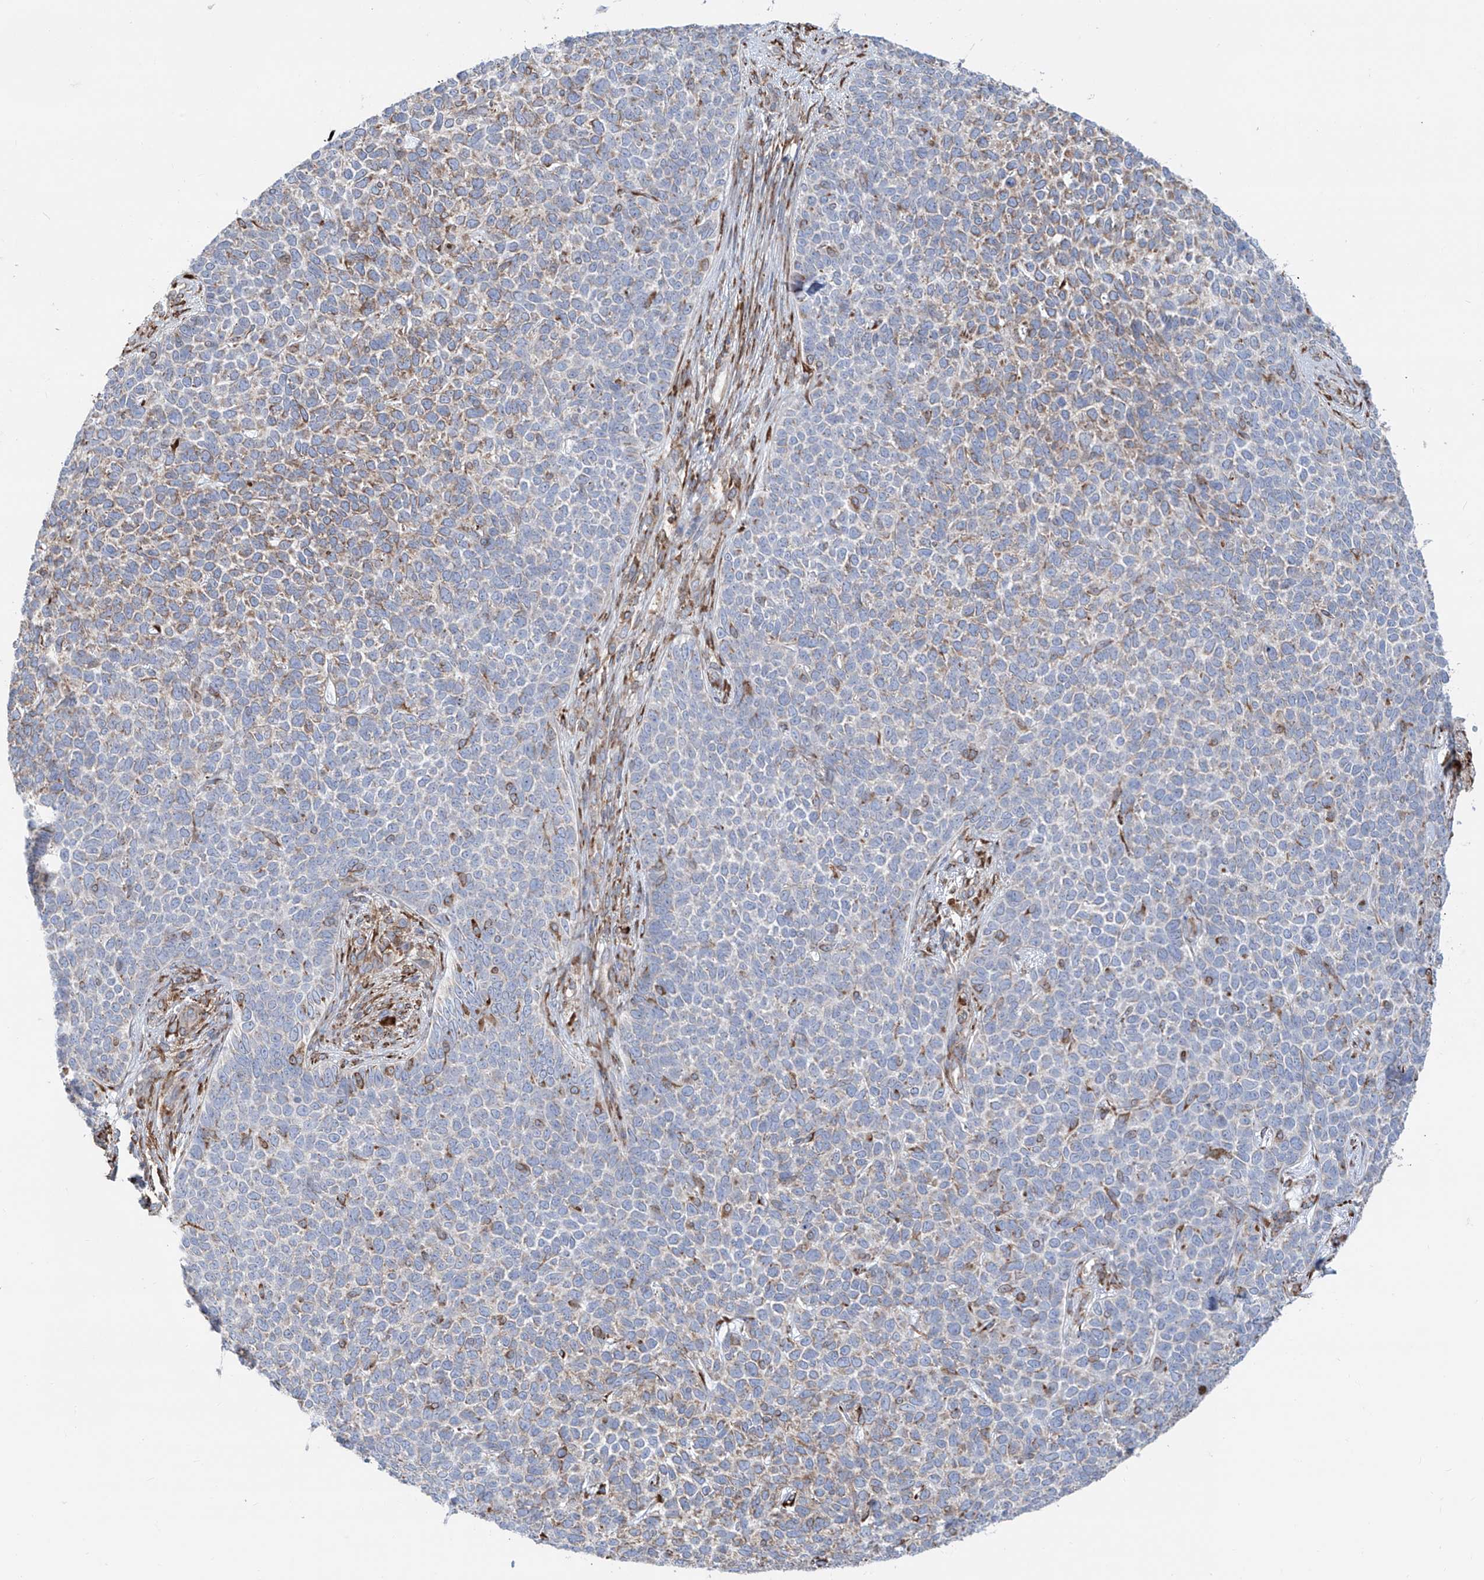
{"staining": {"intensity": "moderate", "quantity": "<25%", "location": "cytoplasmic/membranous"}, "tissue": "skin cancer", "cell_type": "Tumor cells", "image_type": "cancer", "snomed": [{"axis": "morphology", "description": "Basal cell carcinoma"}, {"axis": "topography", "description": "Skin"}], "caption": "IHC histopathology image of skin basal cell carcinoma stained for a protein (brown), which demonstrates low levels of moderate cytoplasmic/membranous staining in about <25% of tumor cells.", "gene": "ZNF354C", "patient": {"sex": "female", "age": 84}}